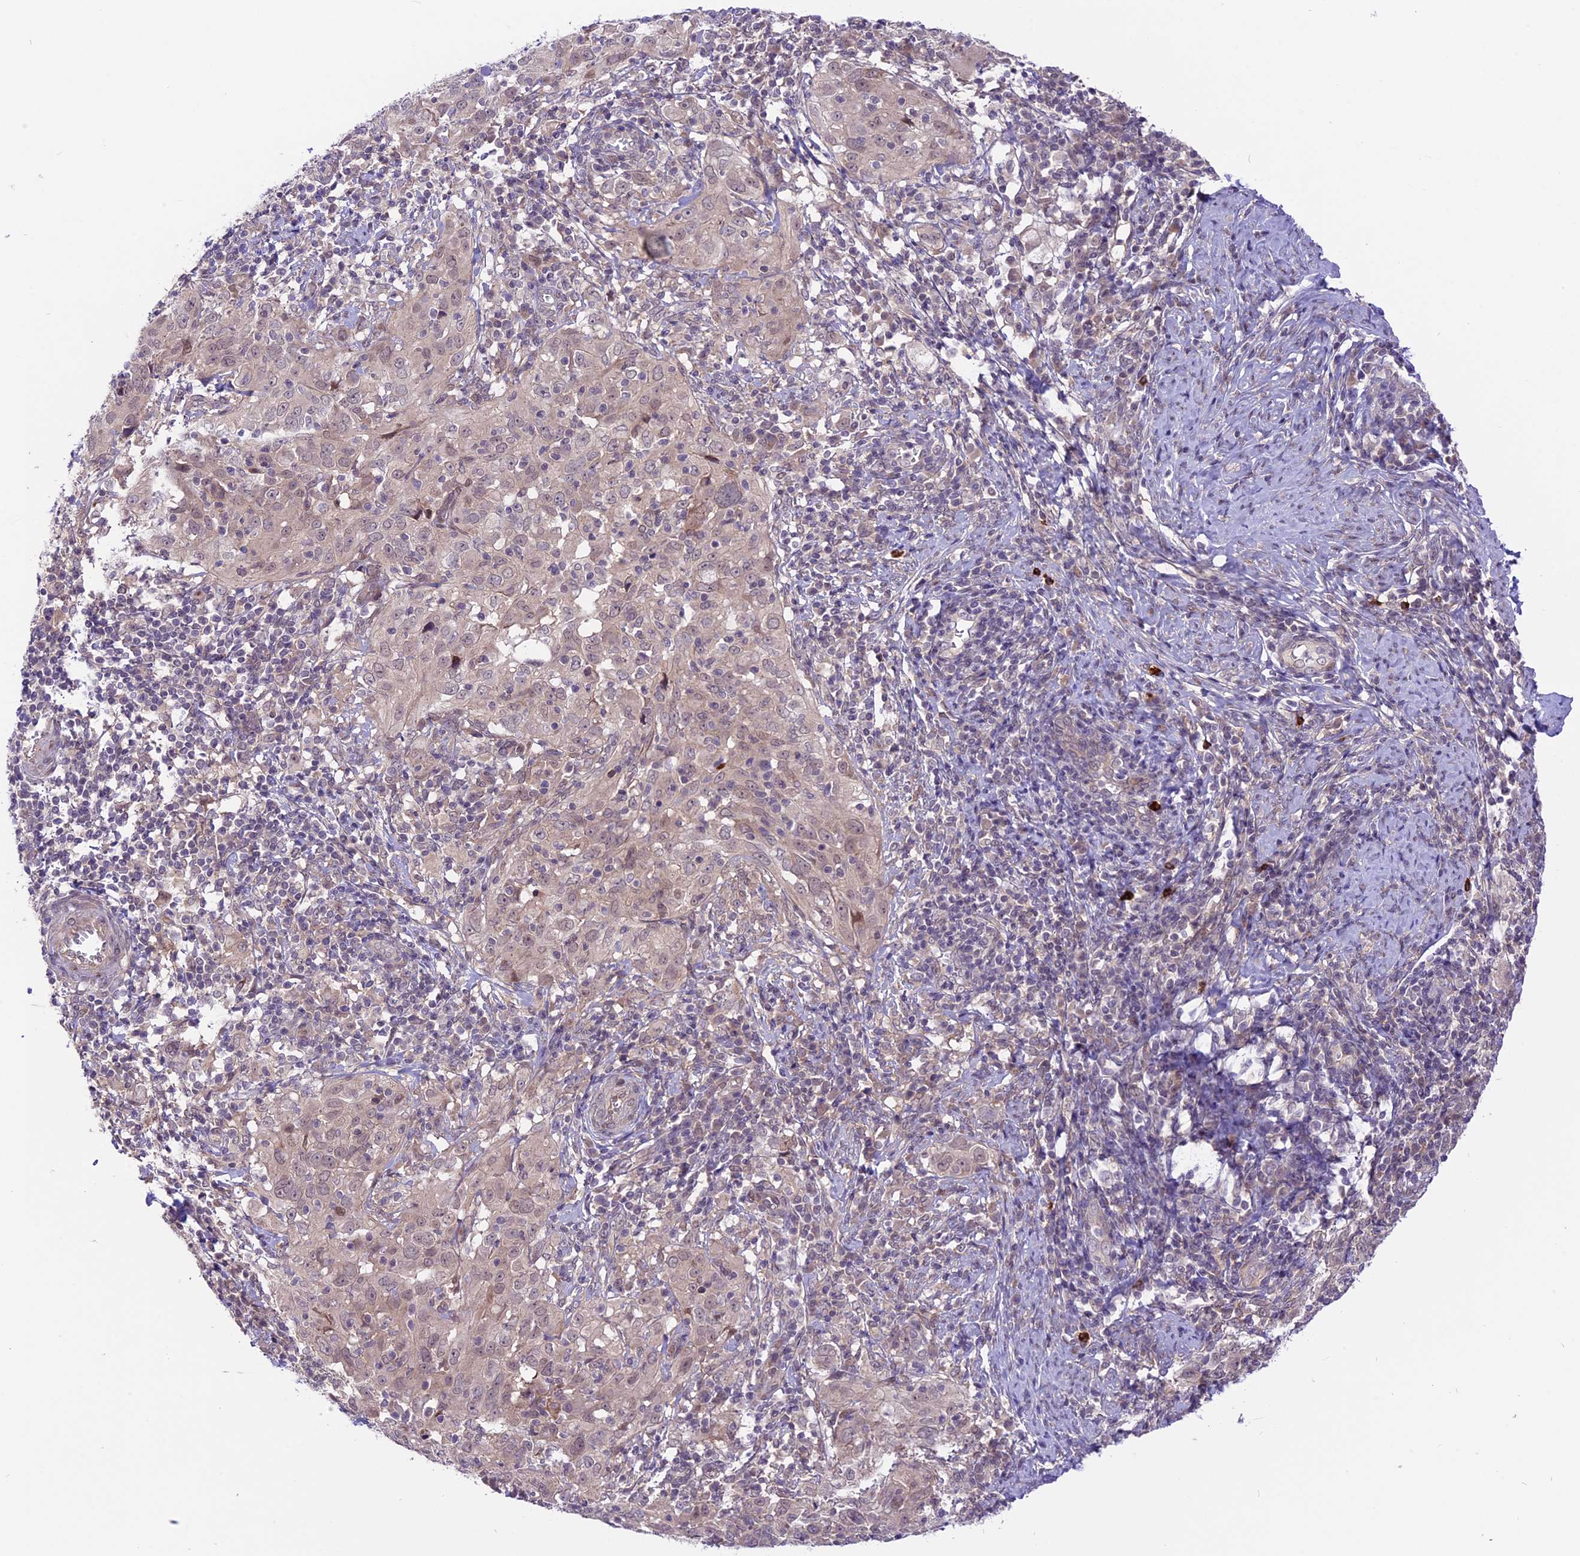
{"staining": {"intensity": "moderate", "quantity": "<25%", "location": "cytoplasmic/membranous,nuclear"}, "tissue": "cervical cancer", "cell_type": "Tumor cells", "image_type": "cancer", "snomed": [{"axis": "morphology", "description": "Normal tissue, NOS"}, {"axis": "morphology", "description": "Squamous cell carcinoma, NOS"}, {"axis": "topography", "description": "Cervix"}], "caption": "A brown stain labels moderate cytoplasmic/membranous and nuclear staining of a protein in human cervical cancer tumor cells. (IHC, brightfield microscopy, high magnification).", "gene": "SPRED1", "patient": {"sex": "female", "age": 31}}